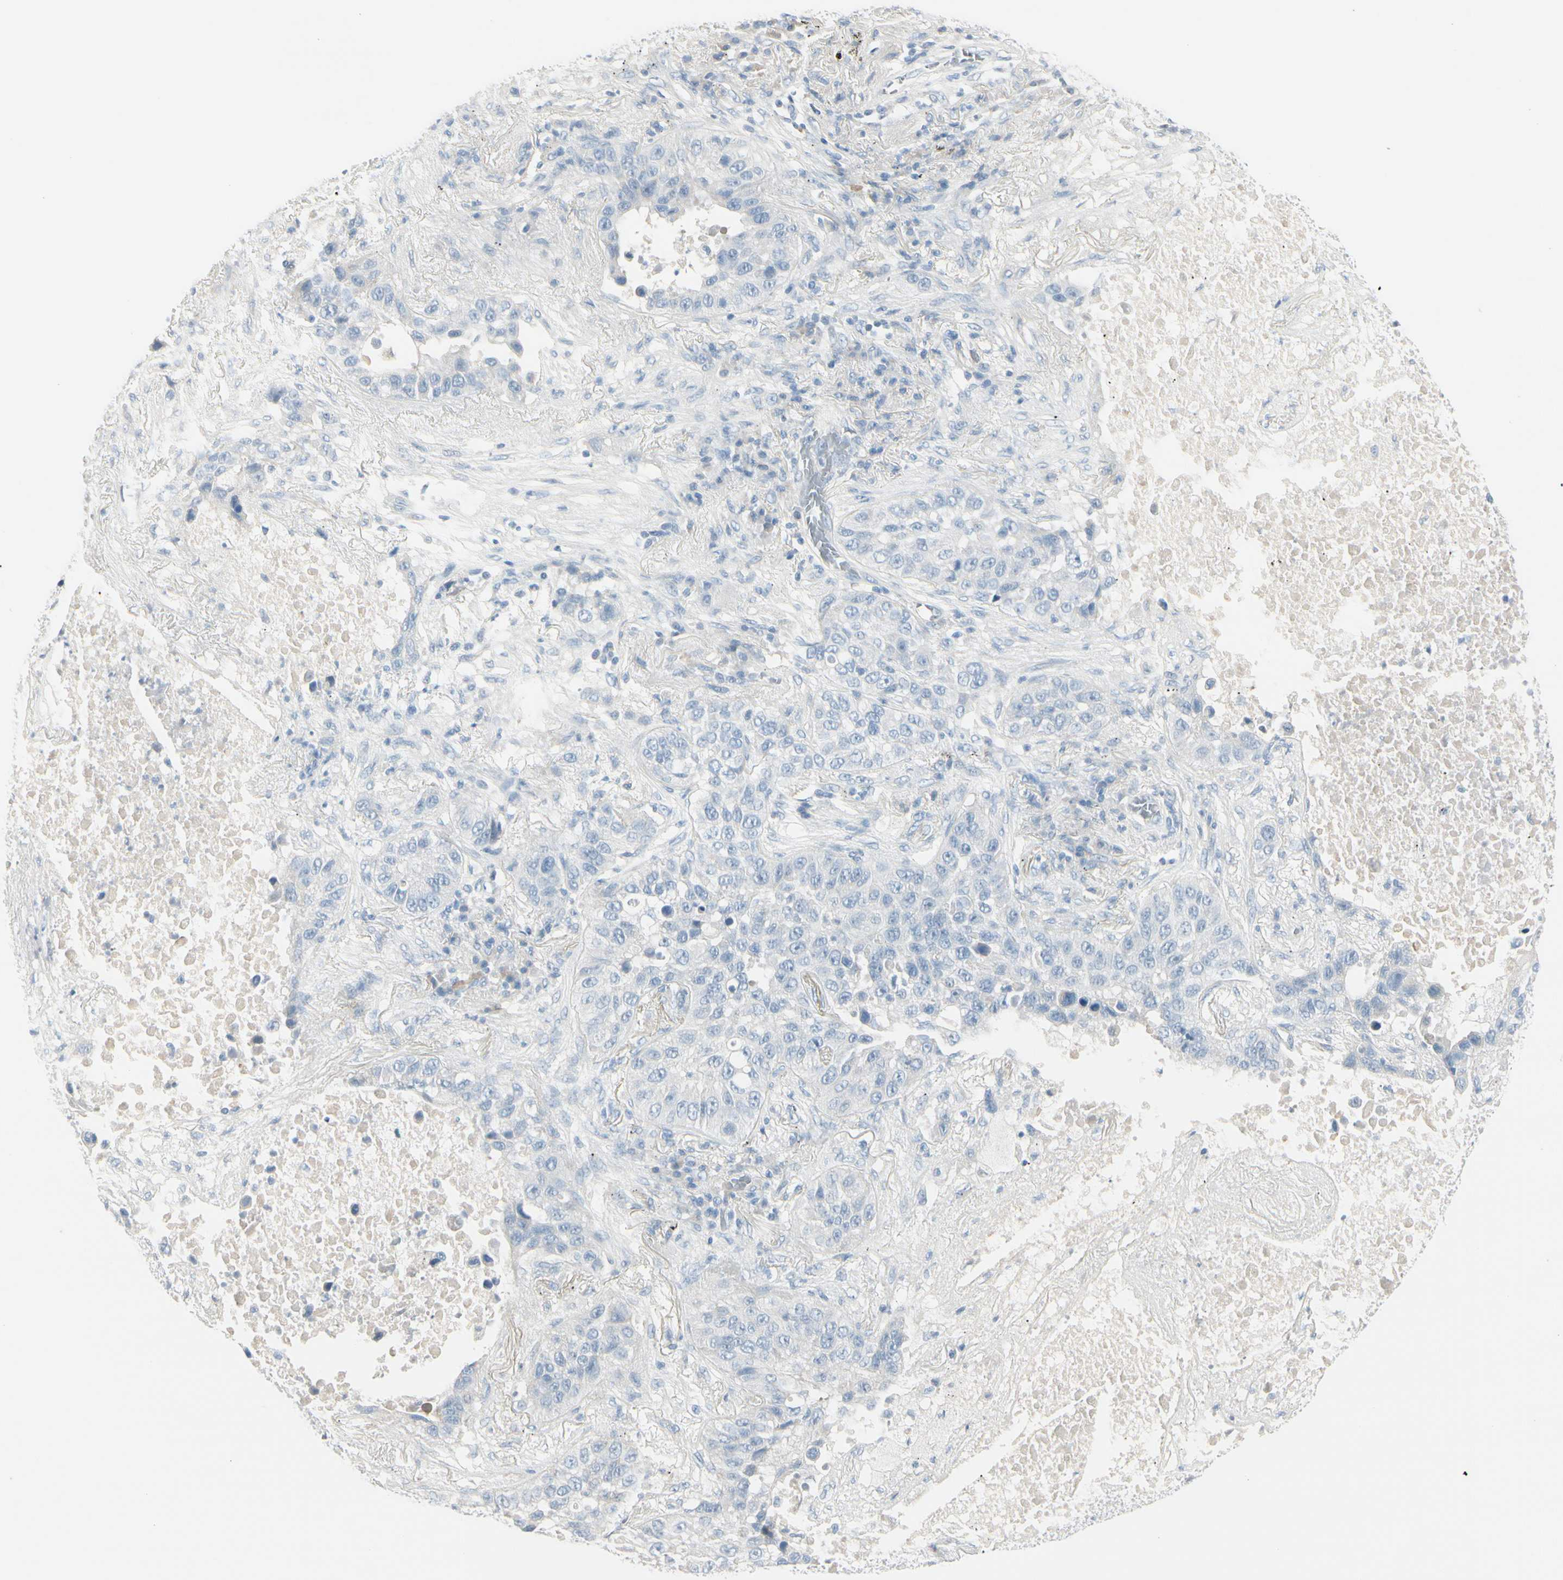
{"staining": {"intensity": "negative", "quantity": "none", "location": "none"}, "tissue": "lung cancer", "cell_type": "Tumor cells", "image_type": "cancer", "snomed": [{"axis": "morphology", "description": "Squamous cell carcinoma, NOS"}, {"axis": "topography", "description": "Lung"}], "caption": "This is an immunohistochemistry image of lung cancer. There is no staining in tumor cells.", "gene": "CDHR5", "patient": {"sex": "male", "age": 57}}